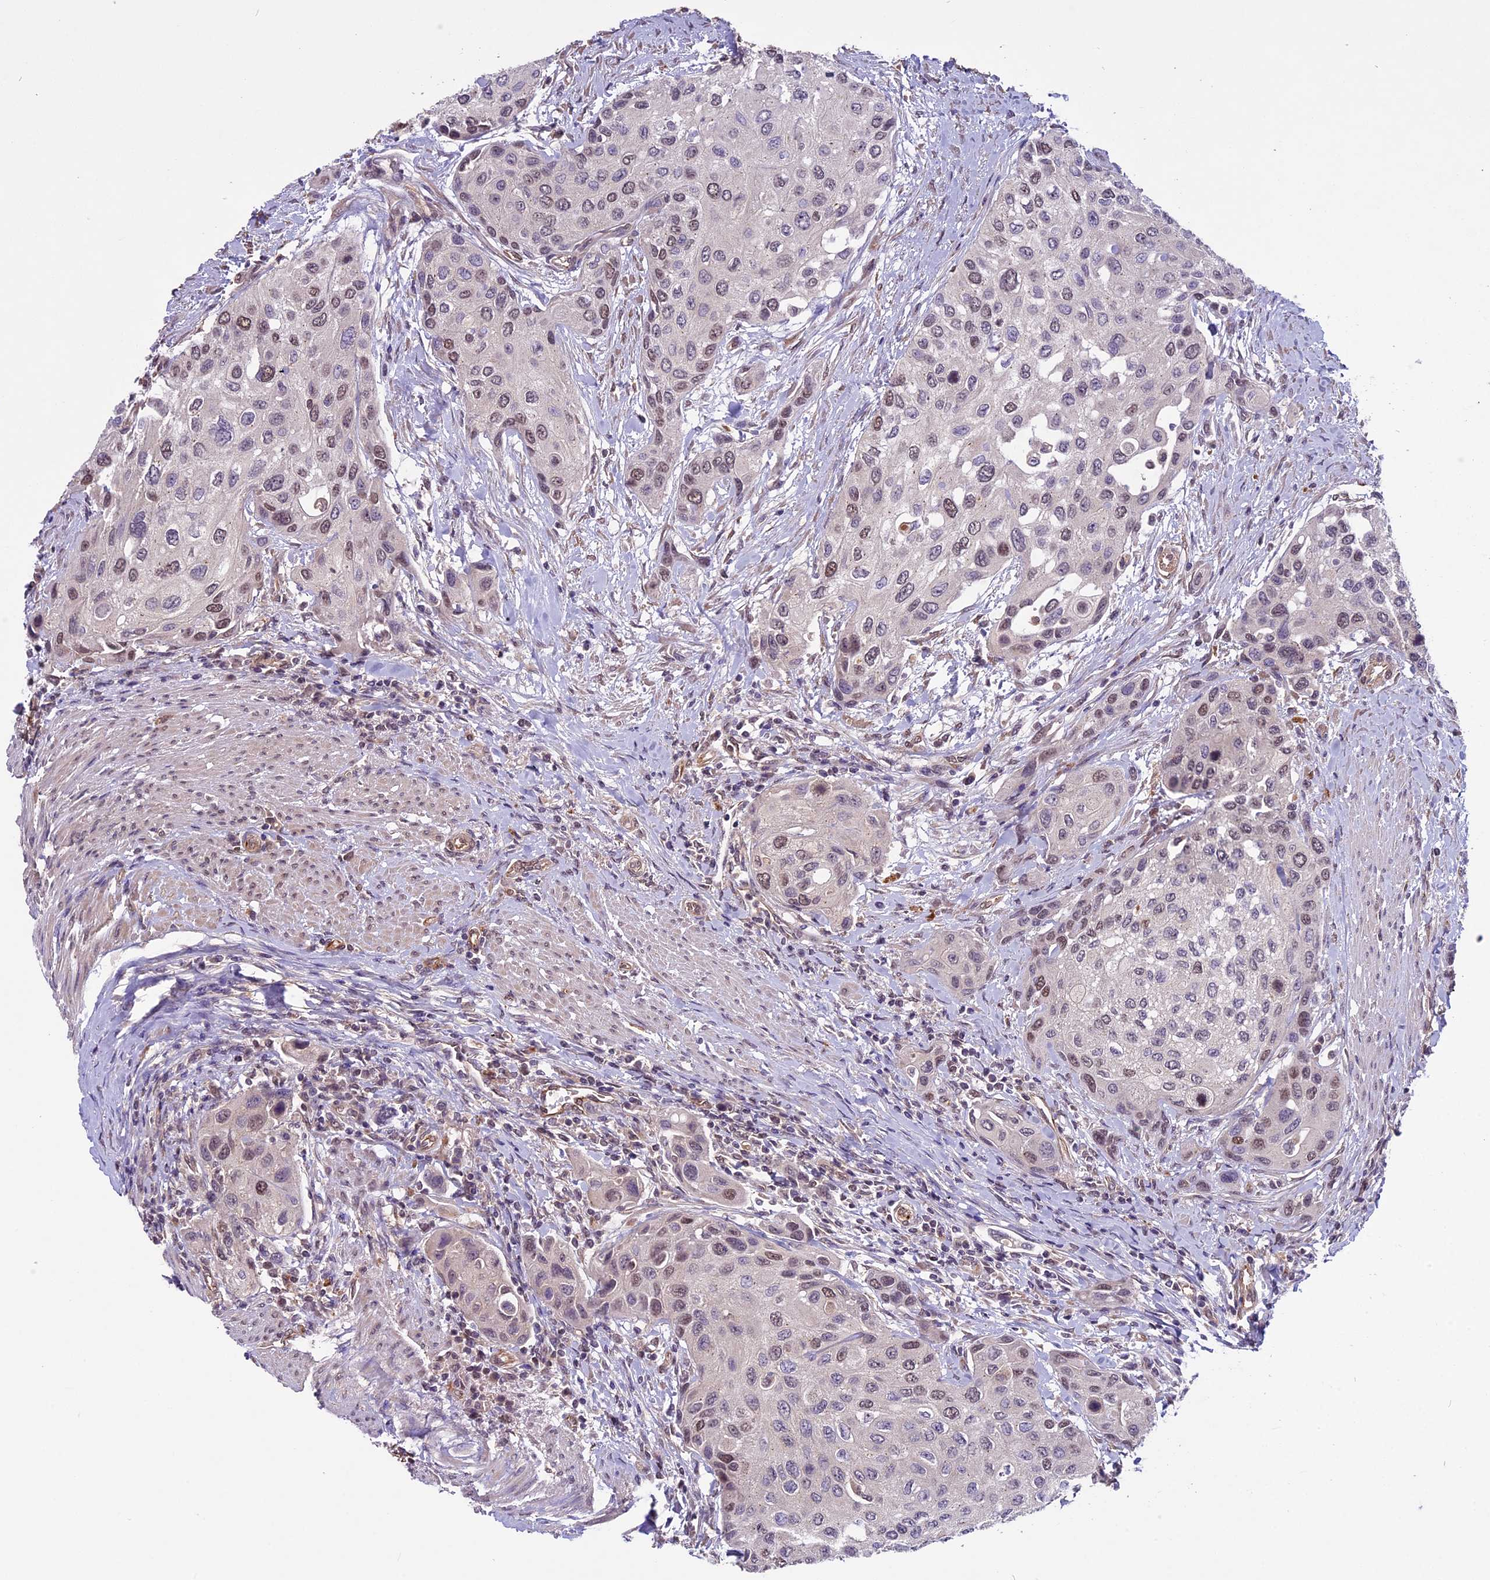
{"staining": {"intensity": "moderate", "quantity": "25%-75%", "location": "nuclear"}, "tissue": "urothelial cancer", "cell_type": "Tumor cells", "image_type": "cancer", "snomed": [{"axis": "morphology", "description": "Normal tissue, NOS"}, {"axis": "morphology", "description": "Urothelial carcinoma, High grade"}, {"axis": "topography", "description": "Vascular tissue"}, {"axis": "topography", "description": "Urinary bladder"}], "caption": "Approximately 25%-75% of tumor cells in urothelial cancer reveal moderate nuclear protein staining as visualized by brown immunohistochemical staining.", "gene": "C3orf70", "patient": {"sex": "female", "age": 56}}